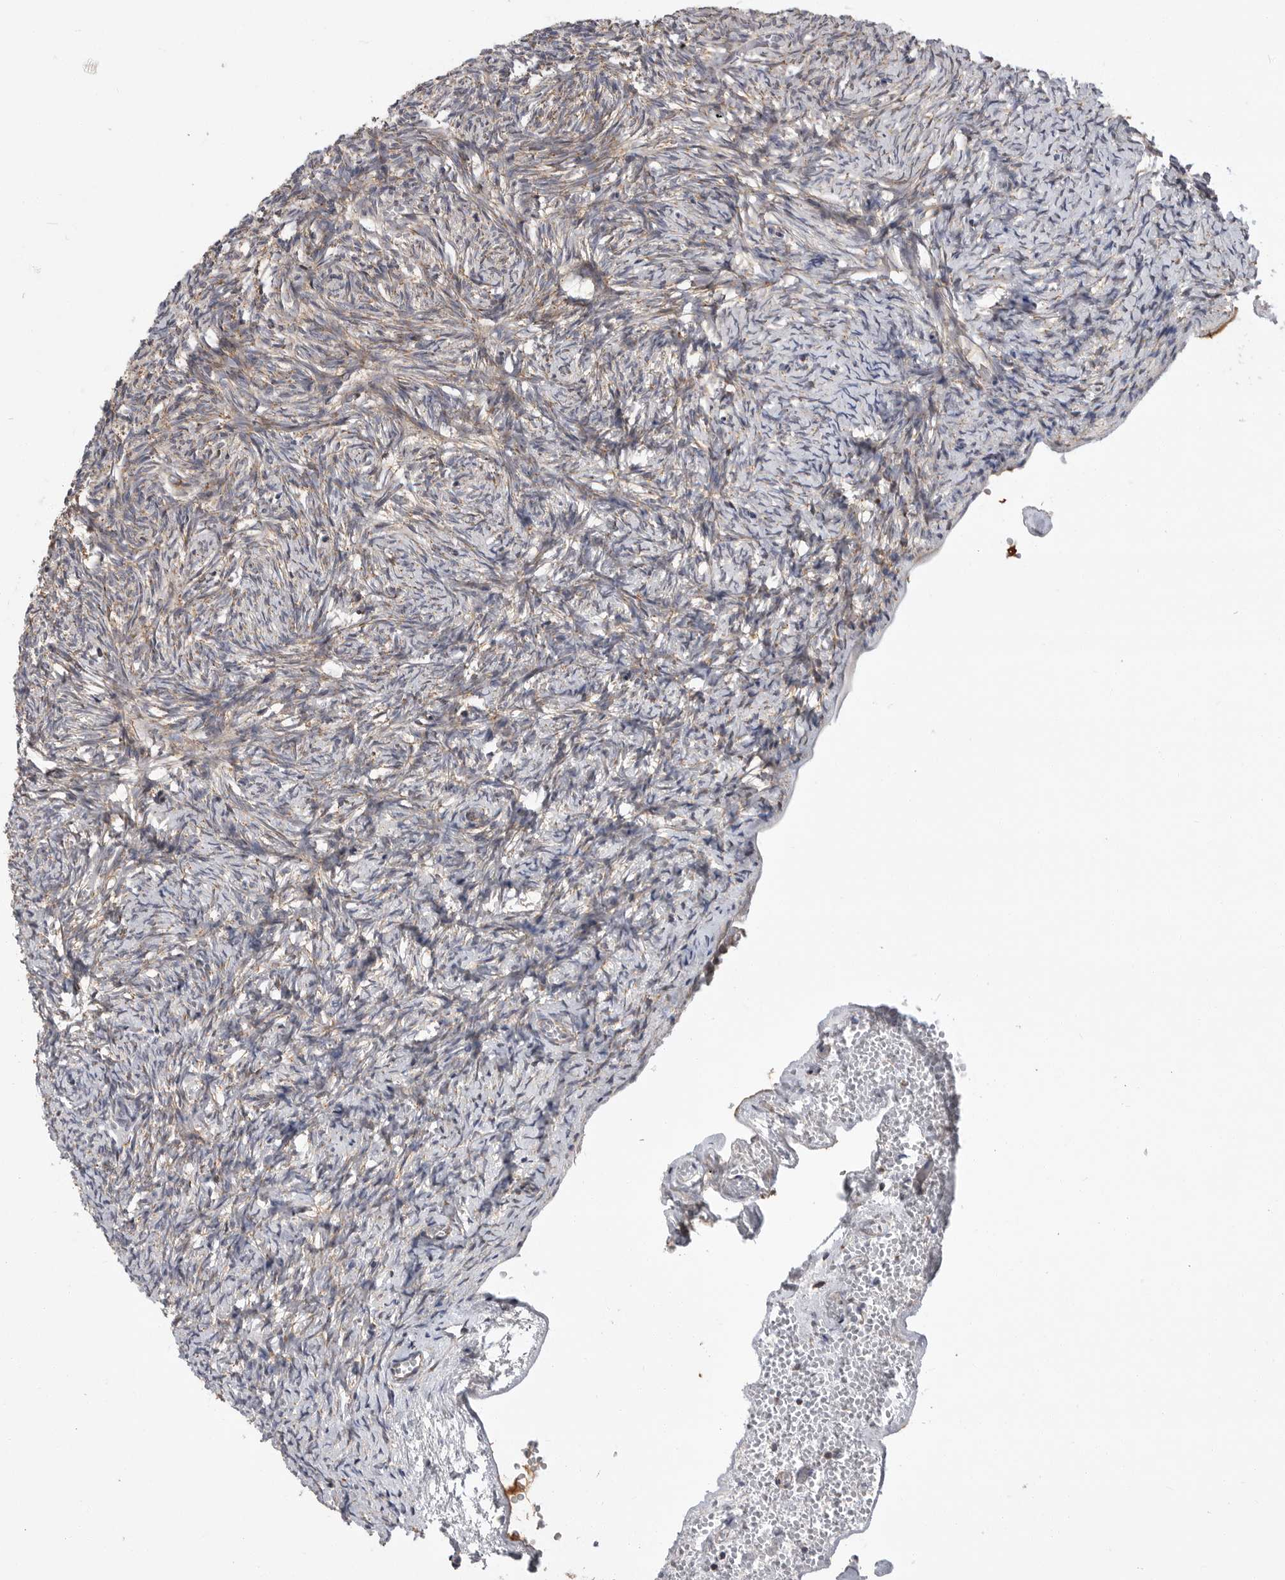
{"staining": {"intensity": "weak", "quantity": "<25%", "location": "cytoplasmic/membranous"}, "tissue": "ovary", "cell_type": "Ovarian stroma cells", "image_type": "normal", "snomed": [{"axis": "morphology", "description": "Normal tissue, NOS"}, {"axis": "topography", "description": "Ovary"}], "caption": "This is an immunohistochemistry (IHC) photomicrograph of benign ovary. There is no expression in ovarian stroma cells.", "gene": "KYAT3", "patient": {"sex": "female", "age": 34}}